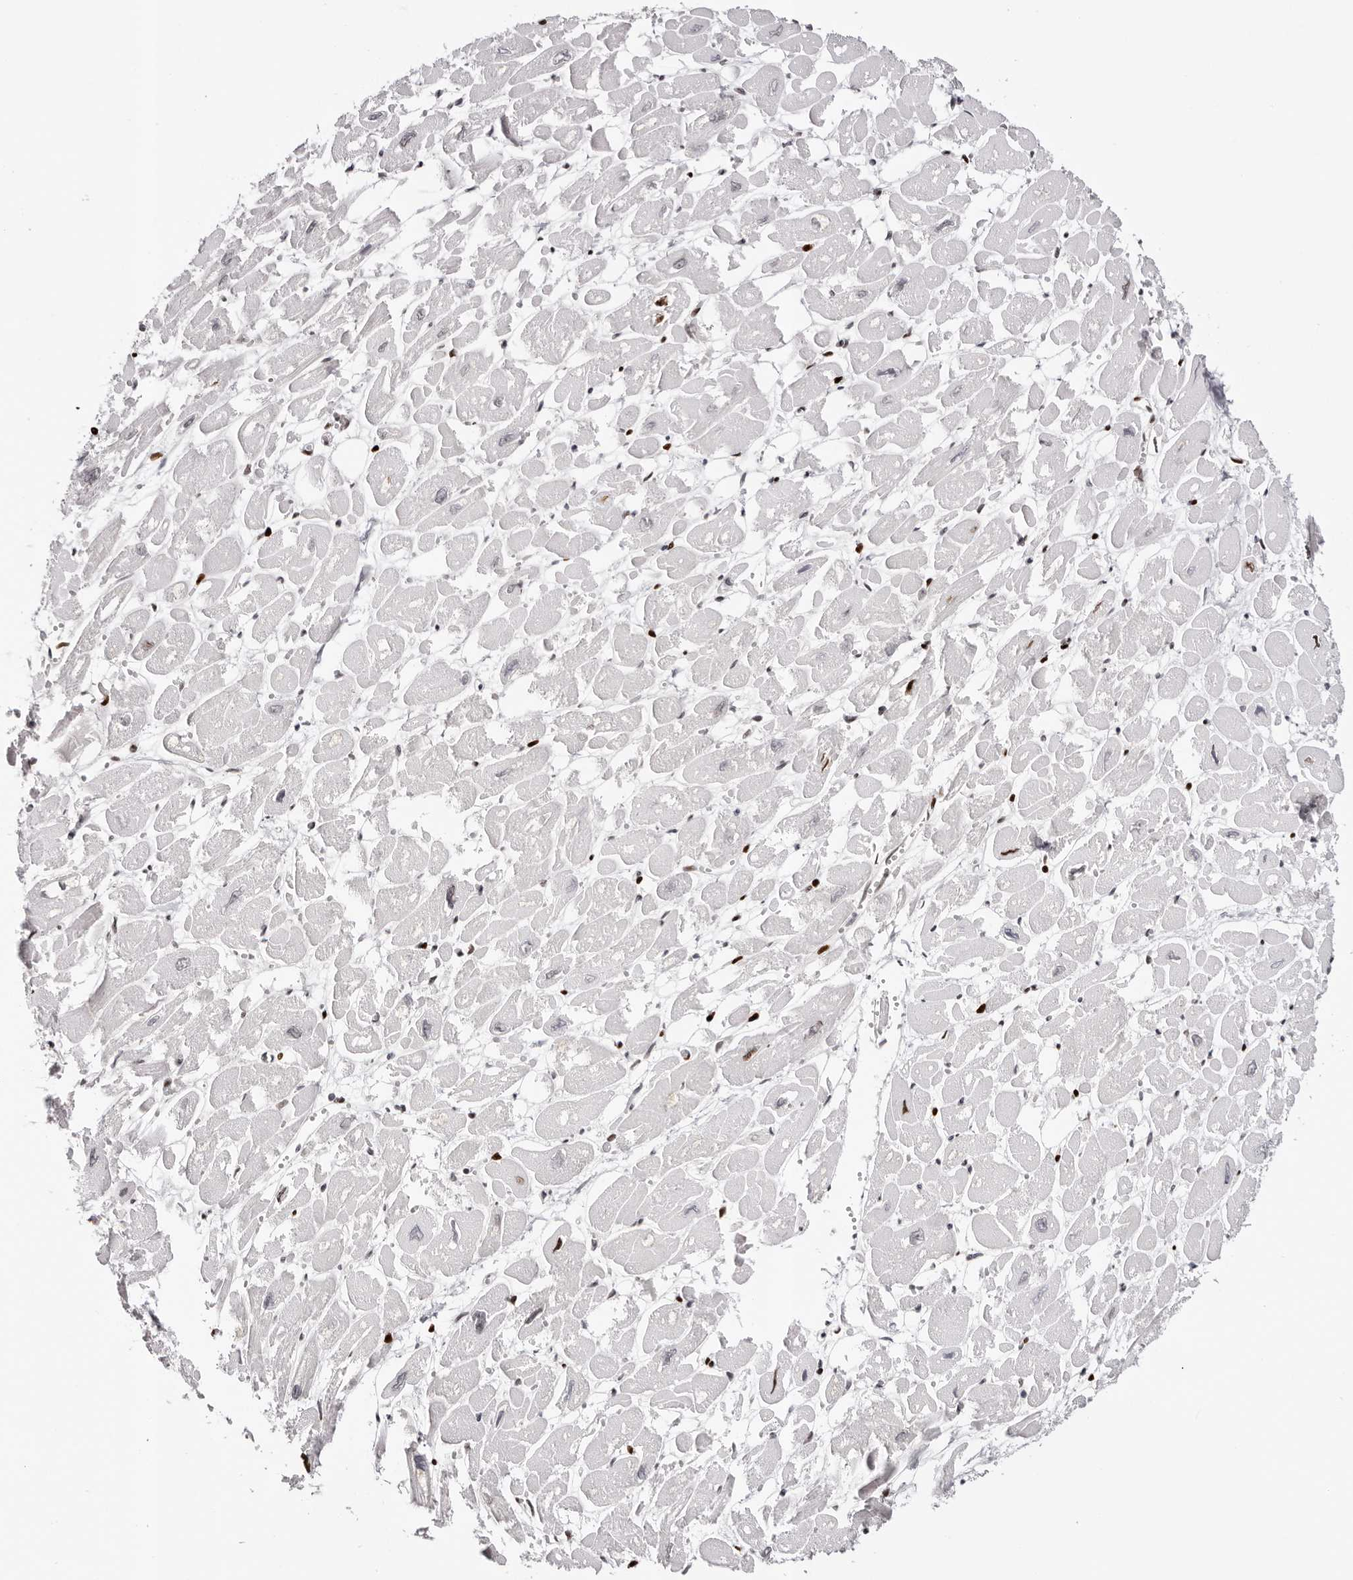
{"staining": {"intensity": "strong", "quantity": "25%-75%", "location": "nuclear"}, "tissue": "heart muscle", "cell_type": "Cardiomyocytes", "image_type": "normal", "snomed": [{"axis": "morphology", "description": "Normal tissue, NOS"}, {"axis": "topography", "description": "Heart"}], "caption": "This is an image of immunohistochemistry staining of unremarkable heart muscle, which shows strong staining in the nuclear of cardiomyocytes.", "gene": "NUP153", "patient": {"sex": "male", "age": 54}}